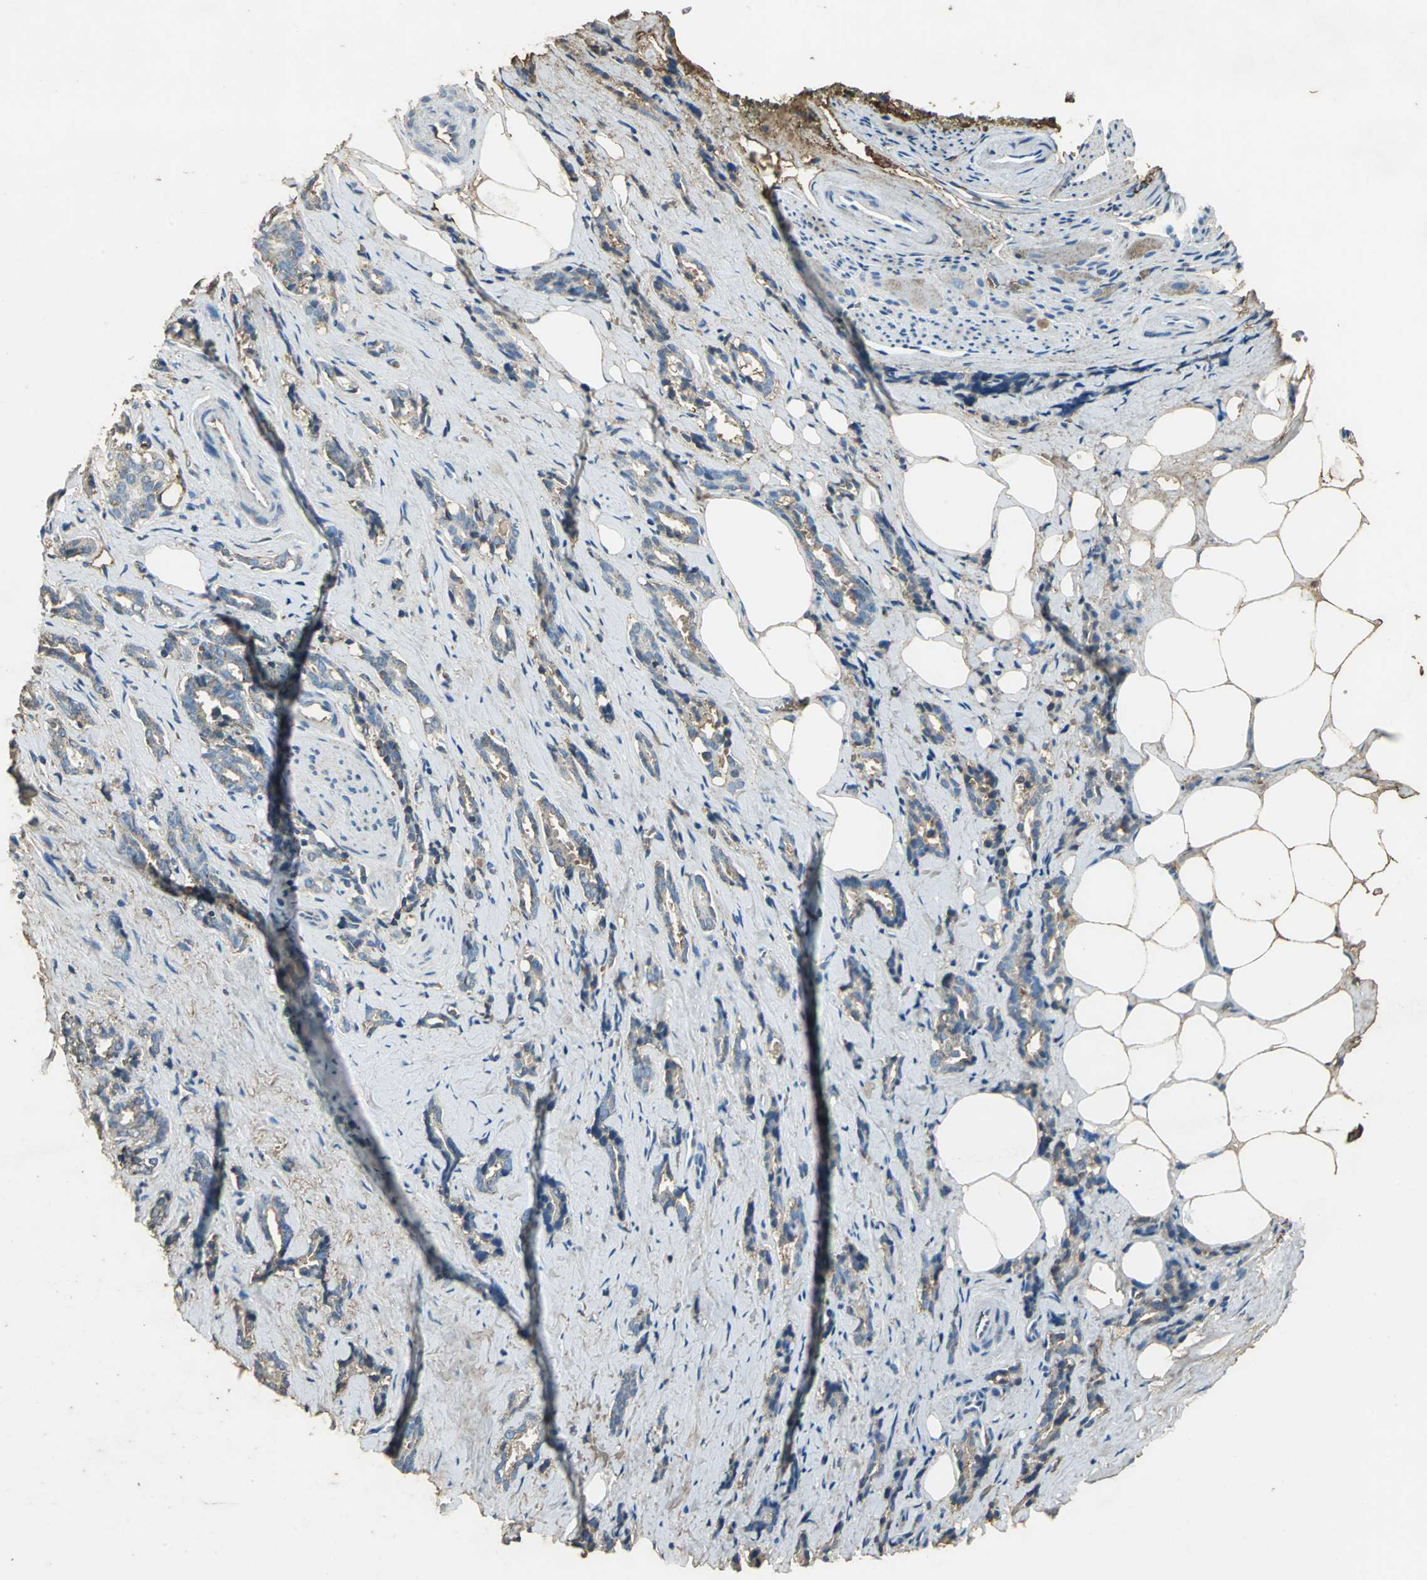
{"staining": {"intensity": "weak", "quantity": "25%-75%", "location": "cytoplasmic/membranous"}, "tissue": "prostate cancer", "cell_type": "Tumor cells", "image_type": "cancer", "snomed": [{"axis": "morphology", "description": "Adenocarcinoma, High grade"}, {"axis": "topography", "description": "Prostate"}], "caption": "Weak cytoplasmic/membranous protein staining is identified in about 25%-75% of tumor cells in high-grade adenocarcinoma (prostate). (Stains: DAB (3,3'-diaminobenzidine) in brown, nuclei in blue, Microscopy: brightfield microscopy at high magnification).", "gene": "TRAPPC2", "patient": {"sex": "male", "age": 67}}